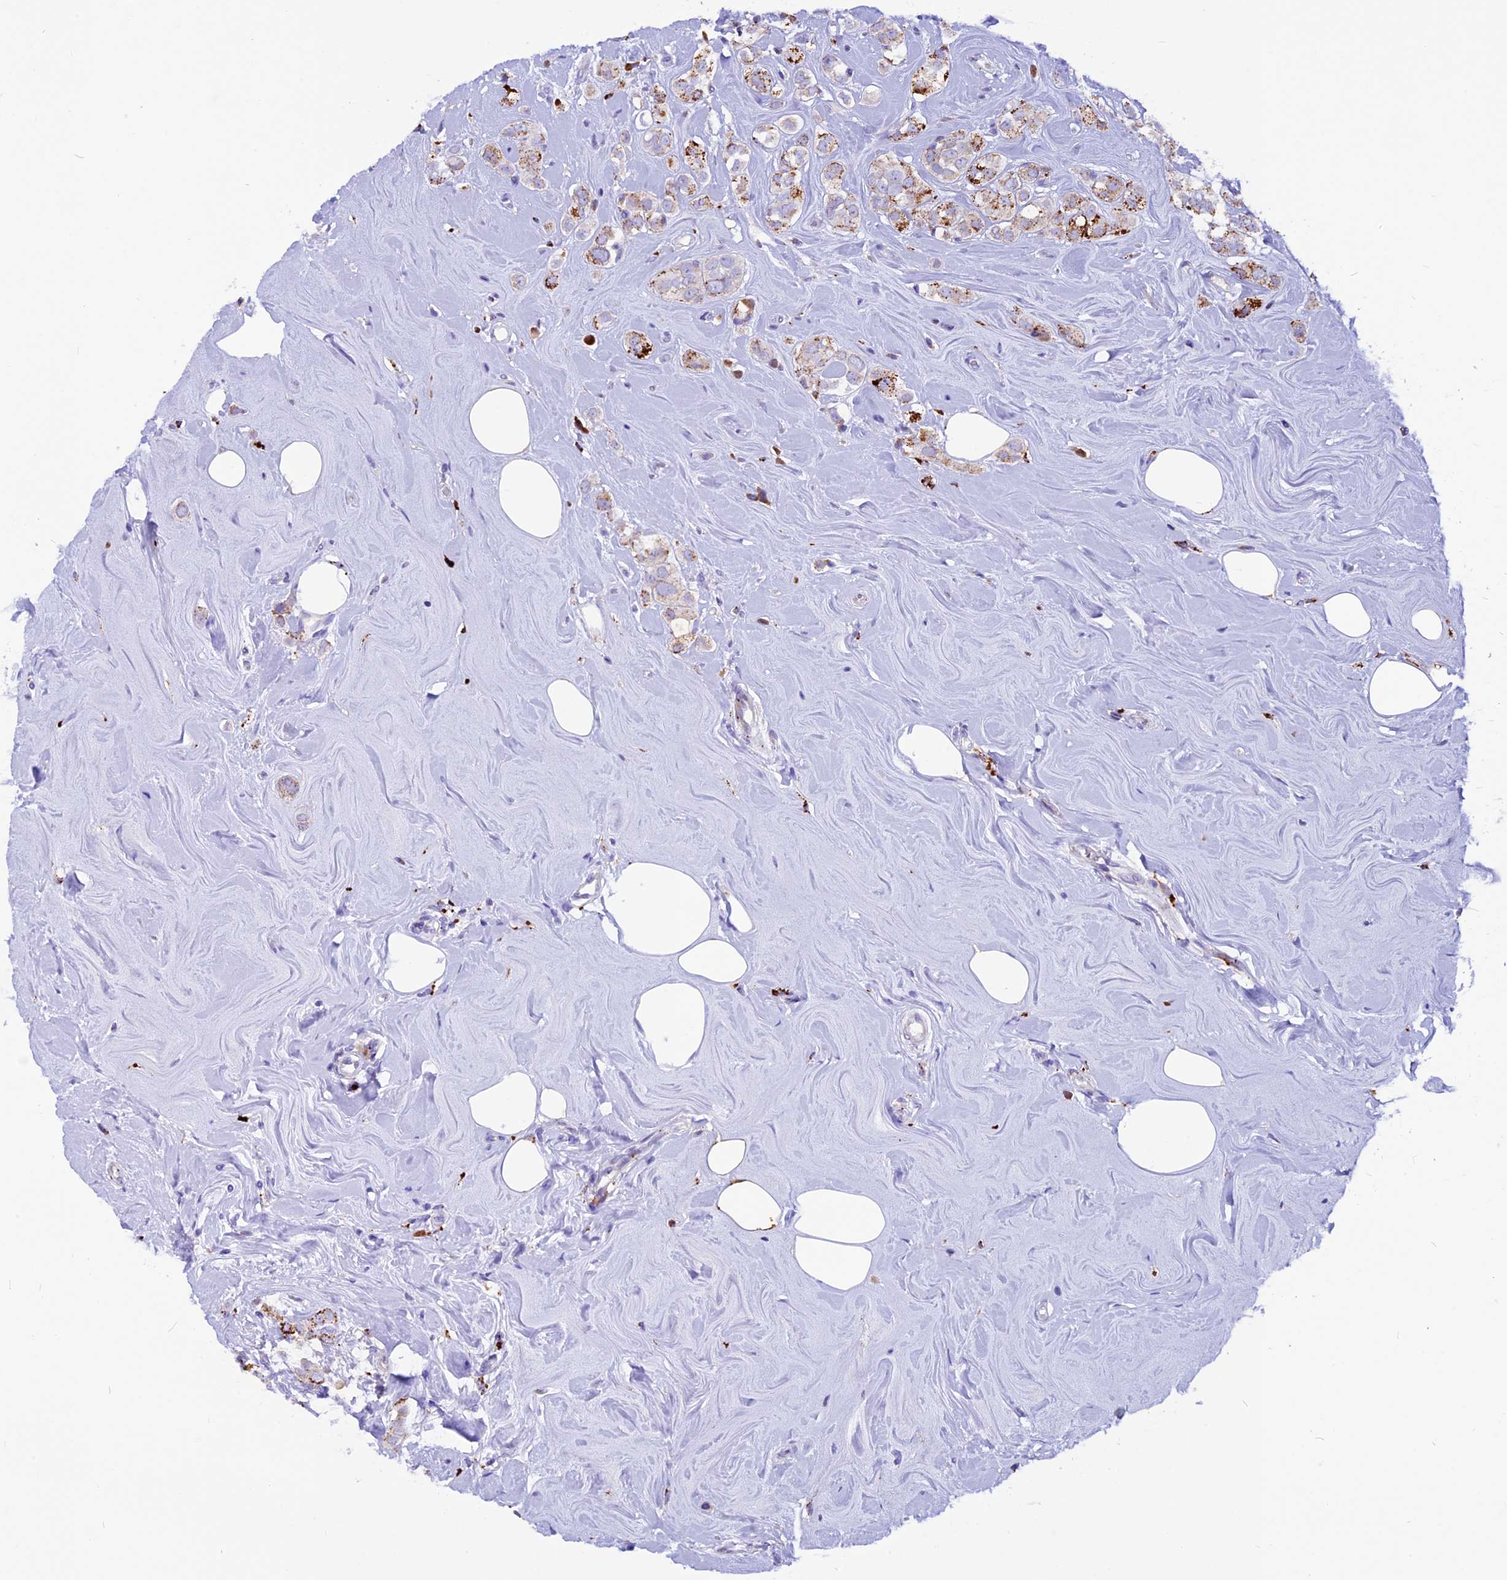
{"staining": {"intensity": "moderate", "quantity": ">75%", "location": "cytoplasmic/membranous"}, "tissue": "breast cancer", "cell_type": "Tumor cells", "image_type": "cancer", "snomed": [{"axis": "morphology", "description": "Lobular carcinoma"}, {"axis": "topography", "description": "Breast"}], "caption": "Immunohistochemical staining of human lobular carcinoma (breast) shows medium levels of moderate cytoplasmic/membranous positivity in approximately >75% of tumor cells. The staining is performed using DAB (3,3'-diaminobenzidine) brown chromogen to label protein expression. The nuclei are counter-stained blue using hematoxylin.", "gene": "THRSP", "patient": {"sex": "female", "age": 47}}